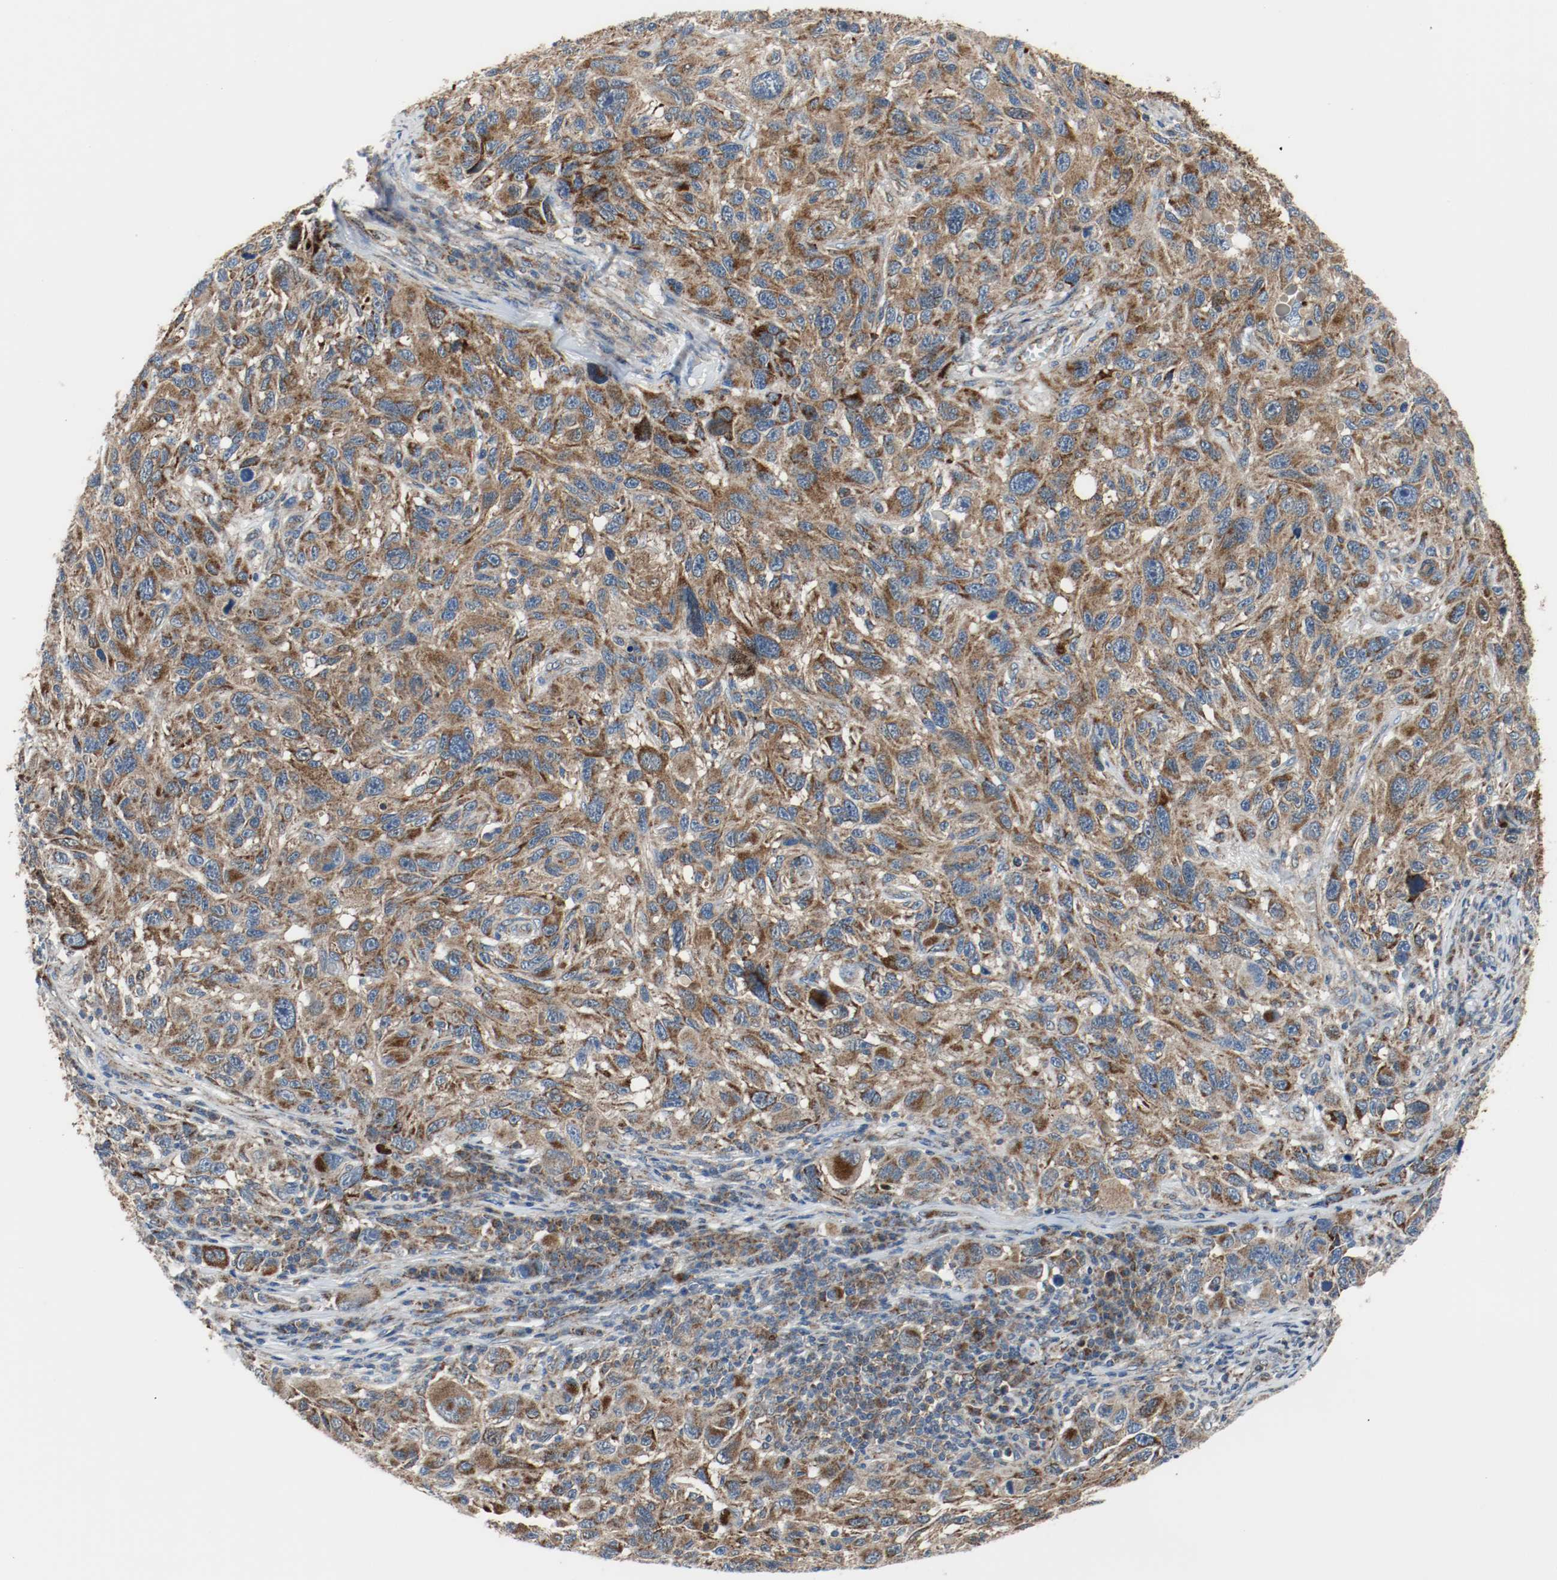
{"staining": {"intensity": "moderate", "quantity": ">75%", "location": "cytoplasmic/membranous"}, "tissue": "melanoma", "cell_type": "Tumor cells", "image_type": "cancer", "snomed": [{"axis": "morphology", "description": "Malignant melanoma, NOS"}, {"axis": "topography", "description": "Skin"}], "caption": "IHC (DAB (3,3'-diaminobenzidine)) staining of human malignant melanoma shows moderate cytoplasmic/membranous protein staining in approximately >75% of tumor cells.", "gene": "TXNRD1", "patient": {"sex": "male", "age": 53}}